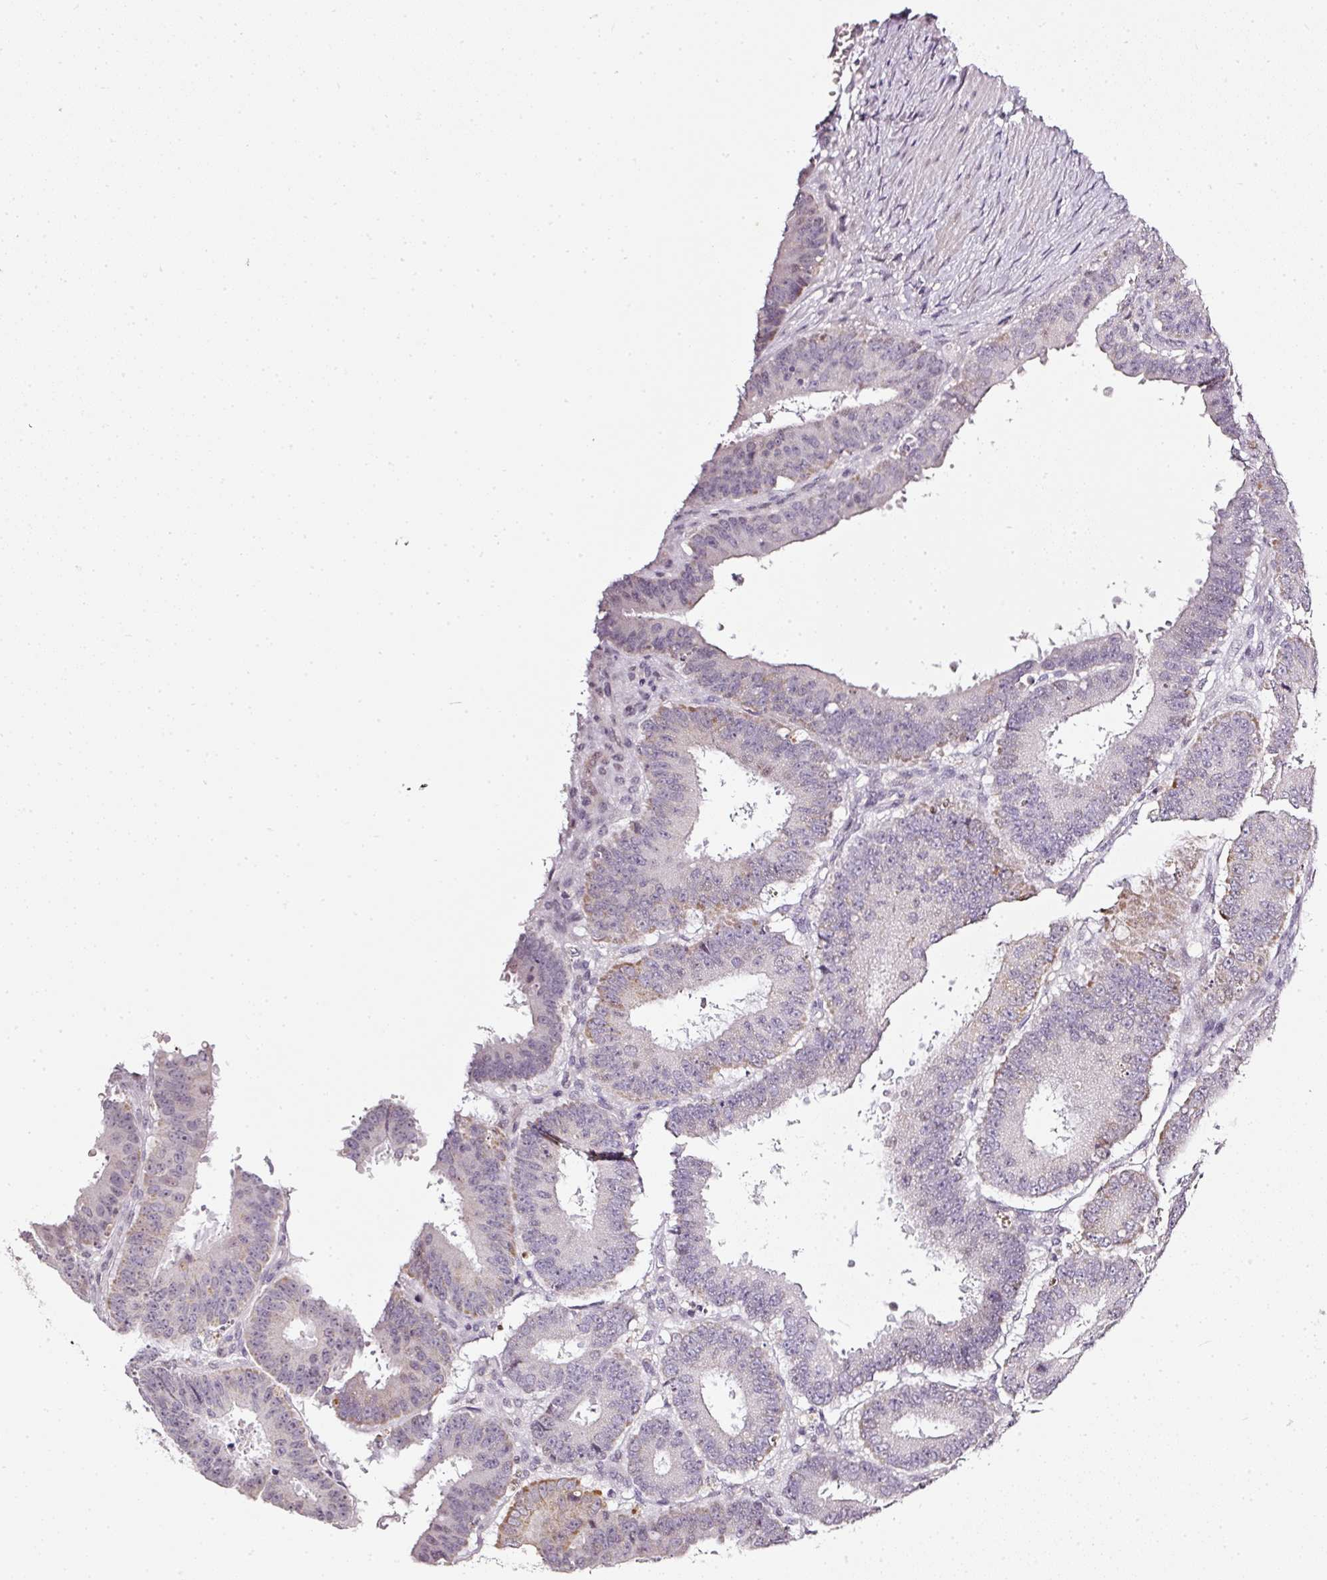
{"staining": {"intensity": "moderate", "quantity": "<25%", "location": "cytoplasmic/membranous"}, "tissue": "ovarian cancer", "cell_type": "Tumor cells", "image_type": "cancer", "snomed": [{"axis": "morphology", "description": "Carcinoma, endometroid"}, {"axis": "topography", "description": "Appendix"}, {"axis": "topography", "description": "Ovary"}], "caption": "Immunohistochemistry (IHC) image of neoplastic tissue: human endometroid carcinoma (ovarian) stained using IHC reveals low levels of moderate protein expression localized specifically in the cytoplasmic/membranous of tumor cells, appearing as a cytoplasmic/membranous brown color.", "gene": "NRDE2", "patient": {"sex": "female", "age": 42}}